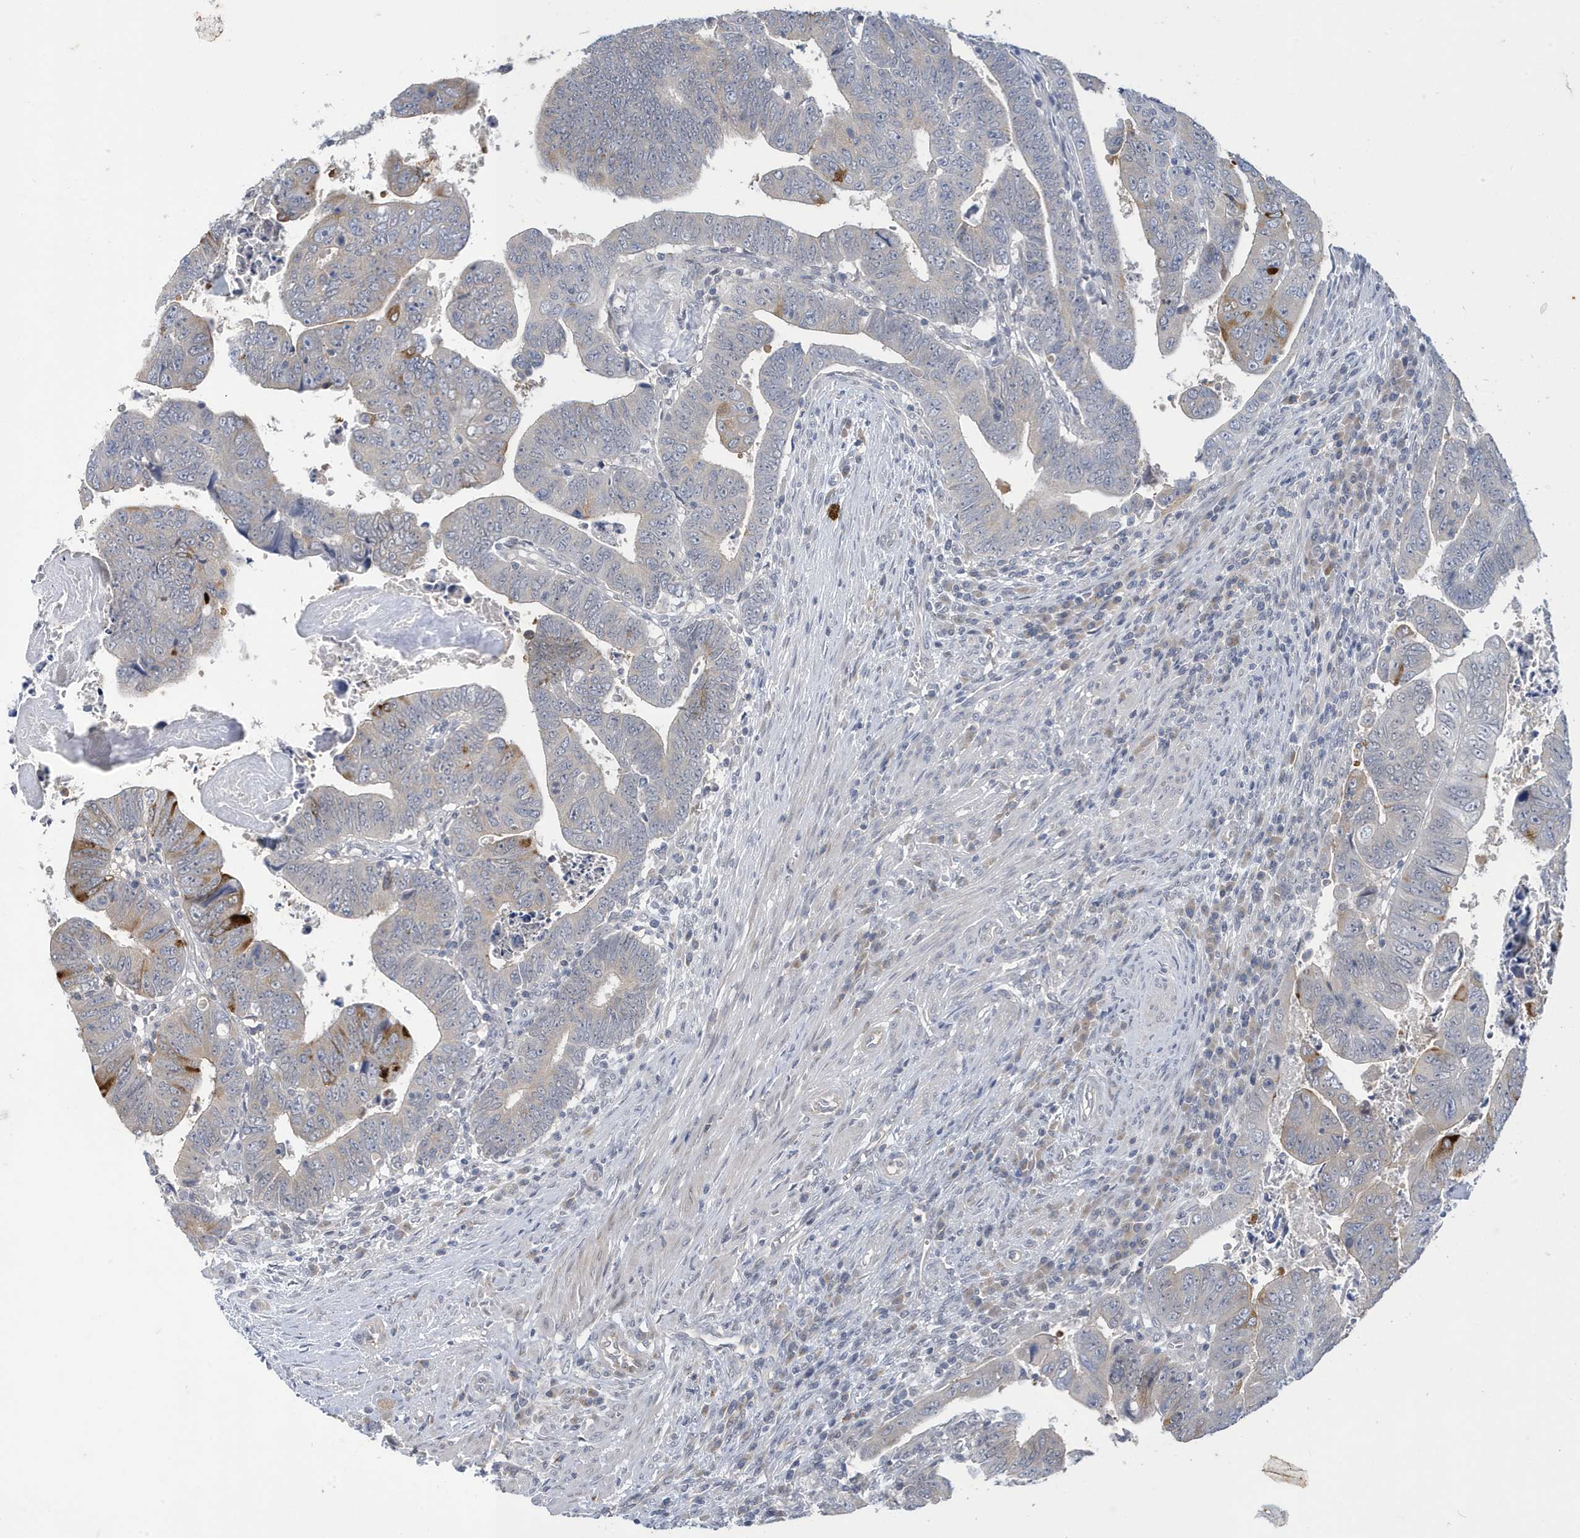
{"staining": {"intensity": "strong", "quantity": "<25%", "location": "cytoplasmic/membranous"}, "tissue": "colorectal cancer", "cell_type": "Tumor cells", "image_type": "cancer", "snomed": [{"axis": "morphology", "description": "Normal tissue, NOS"}, {"axis": "morphology", "description": "Adenocarcinoma, NOS"}, {"axis": "topography", "description": "Rectum"}], "caption": "Immunohistochemistry of human colorectal cancer (adenocarcinoma) displays medium levels of strong cytoplasmic/membranous expression in about <25% of tumor cells.", "gene": "ZNF654", "patient": {"sex": "female", "age": 65}}